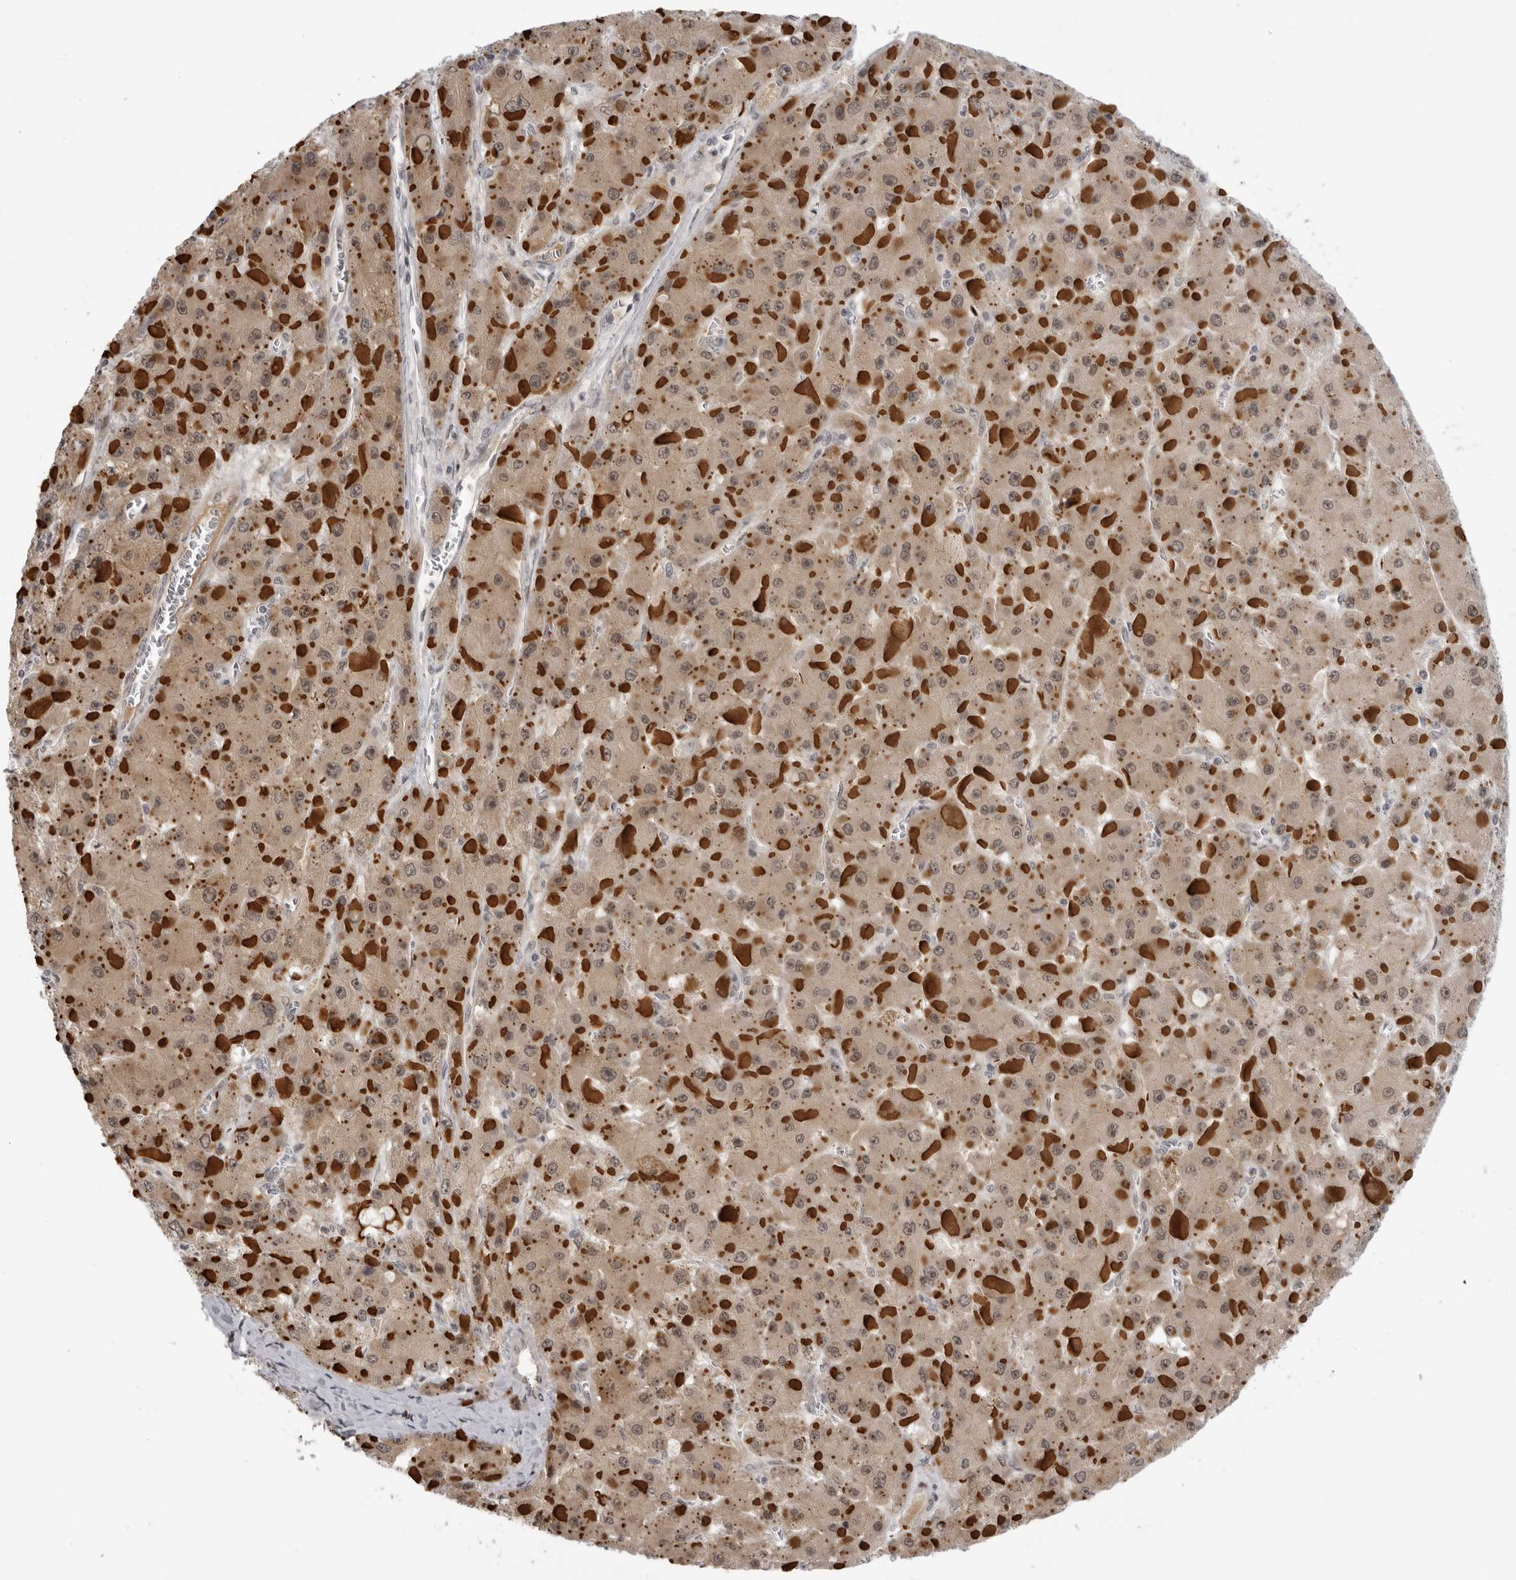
{"staining": {"intensity": "moderate", "quantity": ">75%", "location": "cytoplasmic/membranous"}, "tissue": "liver cancer", "cell_type": "Tumor cells", "image_type": "cancer", "snomed": [{"axis": "morphology", "description": "Carcinoma, Hepatocellular, NOS"}, {"axis": "topography", "description": "Liver"}], "caption": "Liver cancer (hepatocellular carcinoma) stained with DAB immunohistochemistry displays medium levels of moderate cytoplasmic/membranous positivity in about >75% of tumor cells. (IHC, brightfield microscopy, high magnification).", "gene": "ALPK2", "patient": {"sex": "female", "age": 73}}